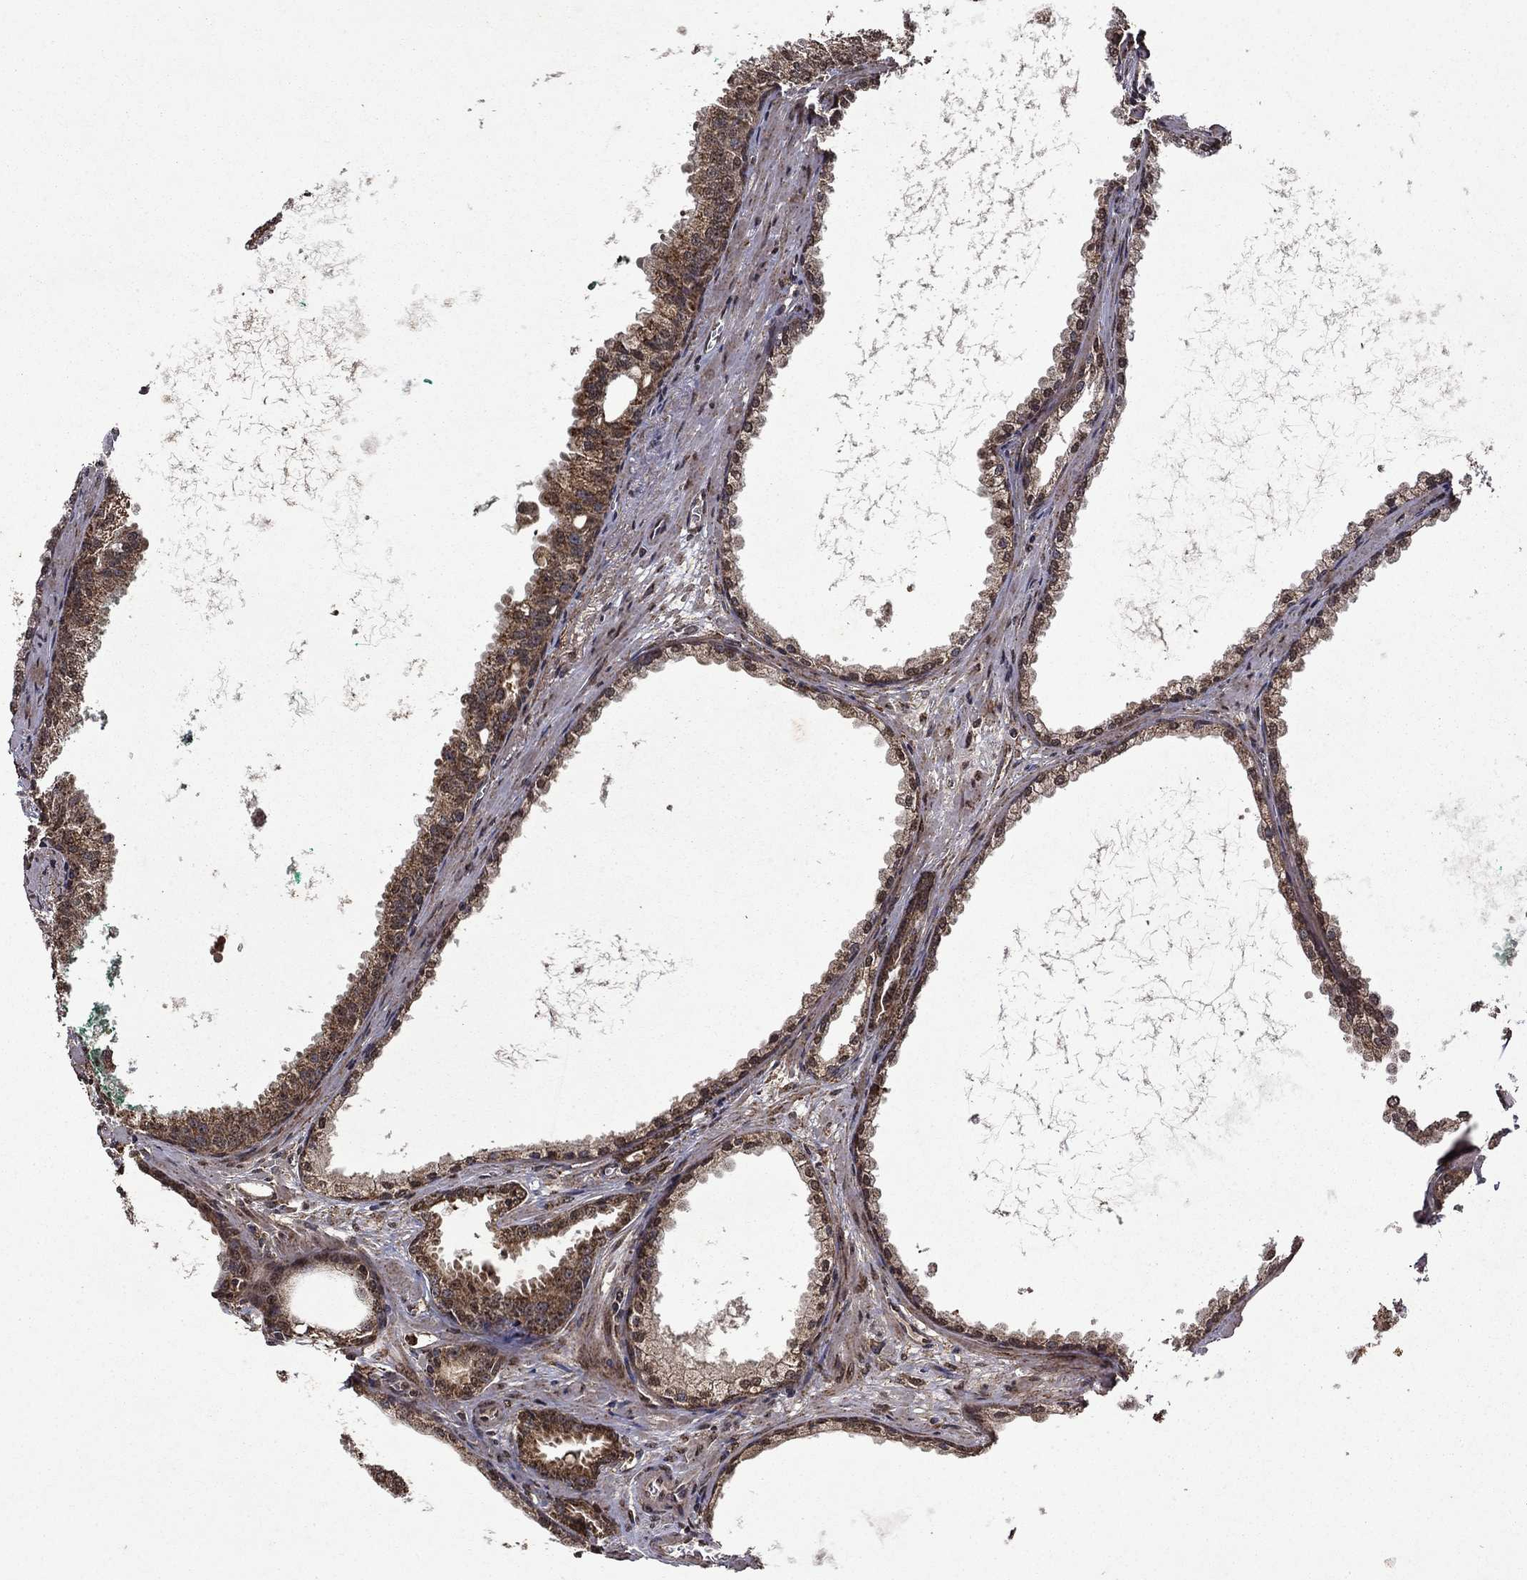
{"staining": {"intensity": "strong", "quantity": "25%-75%", "location": "cytoplasmic/membranous,nuclear"}, "tissue": "prostate cancer", "cell_type": "Tumor cells", "image_type": "cancer", "snomed": [{"axis": "morphology", "description": "Adenocarcinoma, NOS"}, {"axis": "topography", "description": "Prostate"}], "caption": "An IHC photomicrograph of neoplastic tissue is shown. Protein staining in brown highlights strong cytoplasmic/membranous and nuclear positivity in prostate cancer (adenocarcinoma) within tumor cells.", "gene": "ITM2B", "patient": {"sex": "male", "age": 67}}